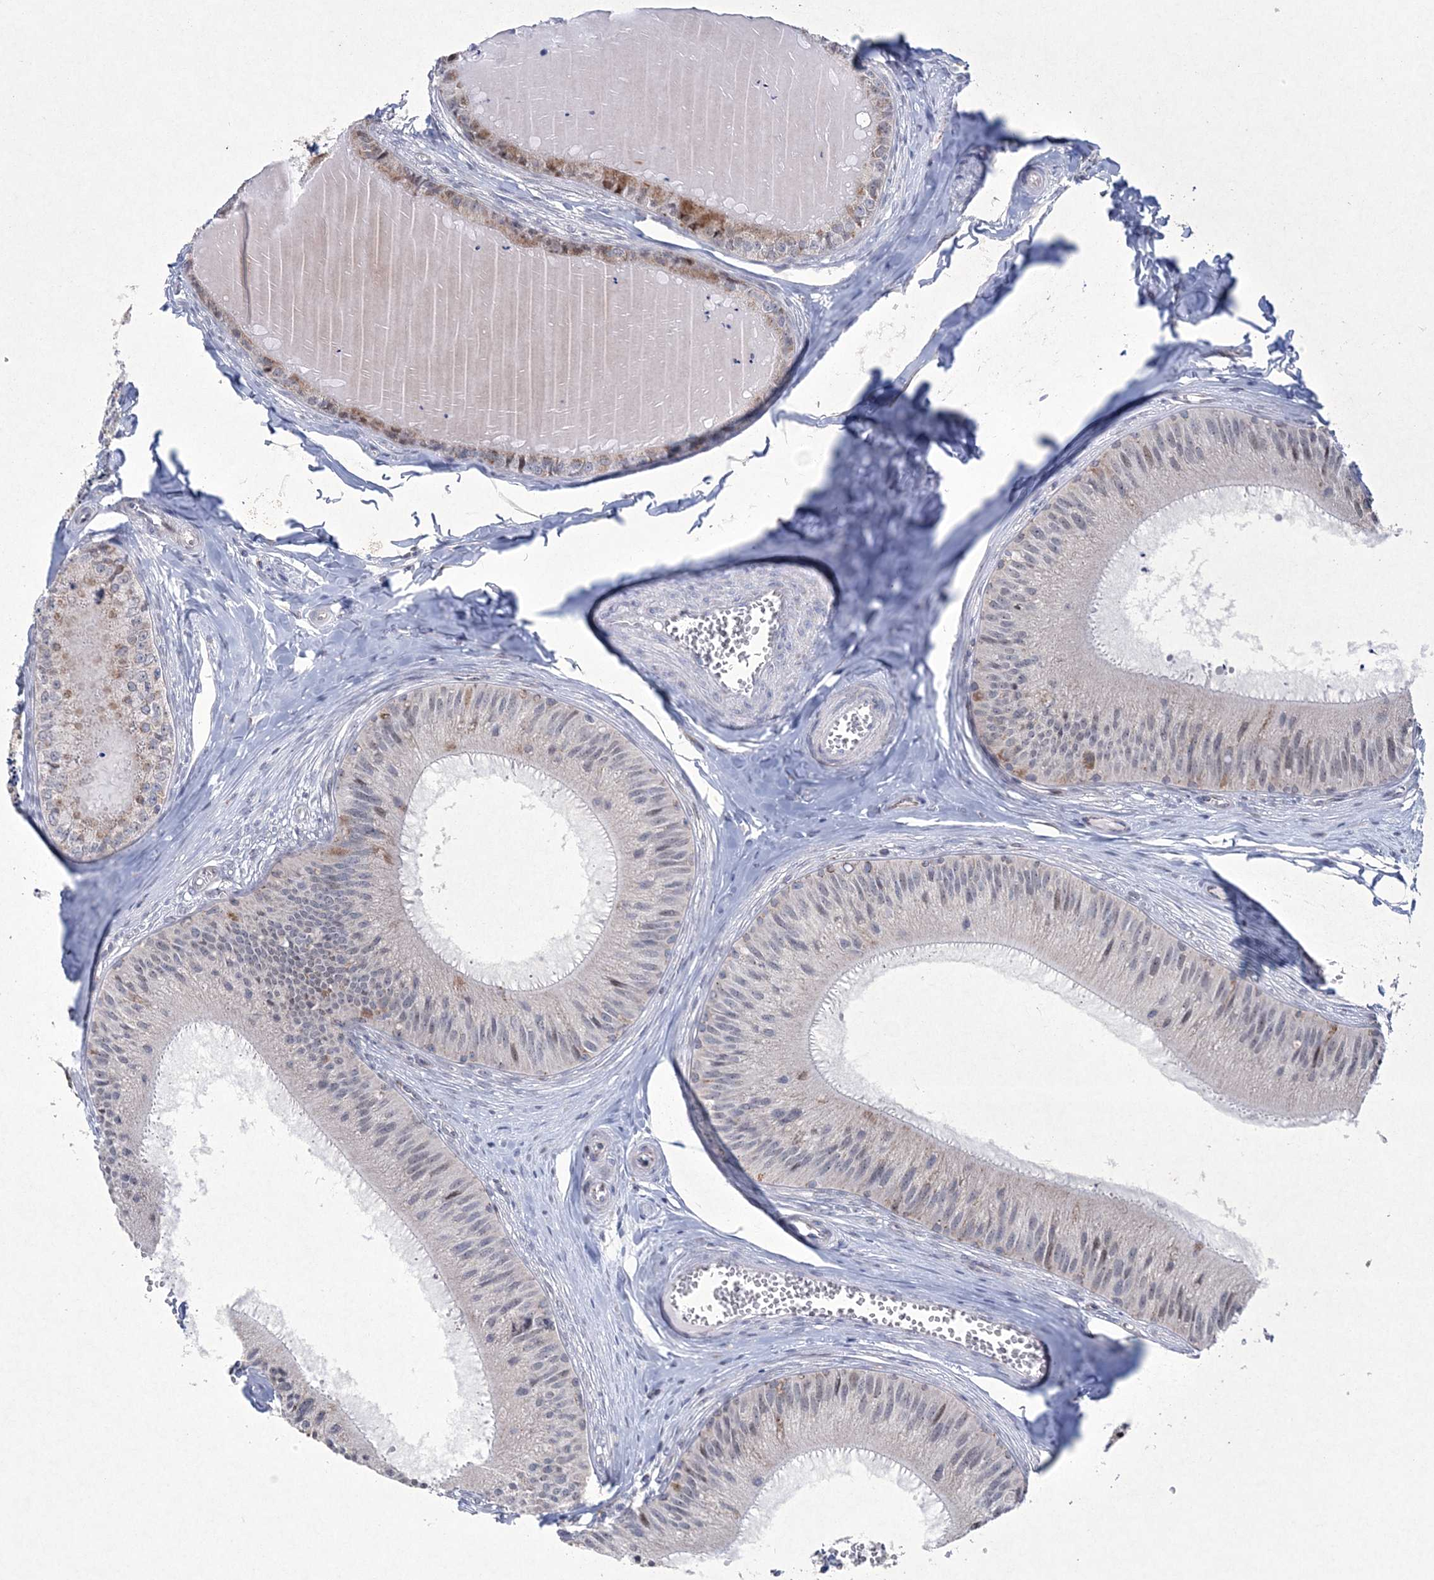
{"staining": {"intensity": "moderate", "quantity": "<25%", "location": "cytoplasmic/membranous"}, "tissue": "epididymis", "cell_type": "Glandular cells", "image_type": "normal", "snomed": [{"axis": "morphology", "description": "Normal tissue, NOS"}, {"axis": "topography", "description": "Epididymis"}], "caption": "Protein analysis of unremarkable epididymis exhibits moderate cytoplasmic/membranous expression in about <25% of glandular cells.", "gene": "CES4A", "patient": {"sex": "male", "age": 31}}